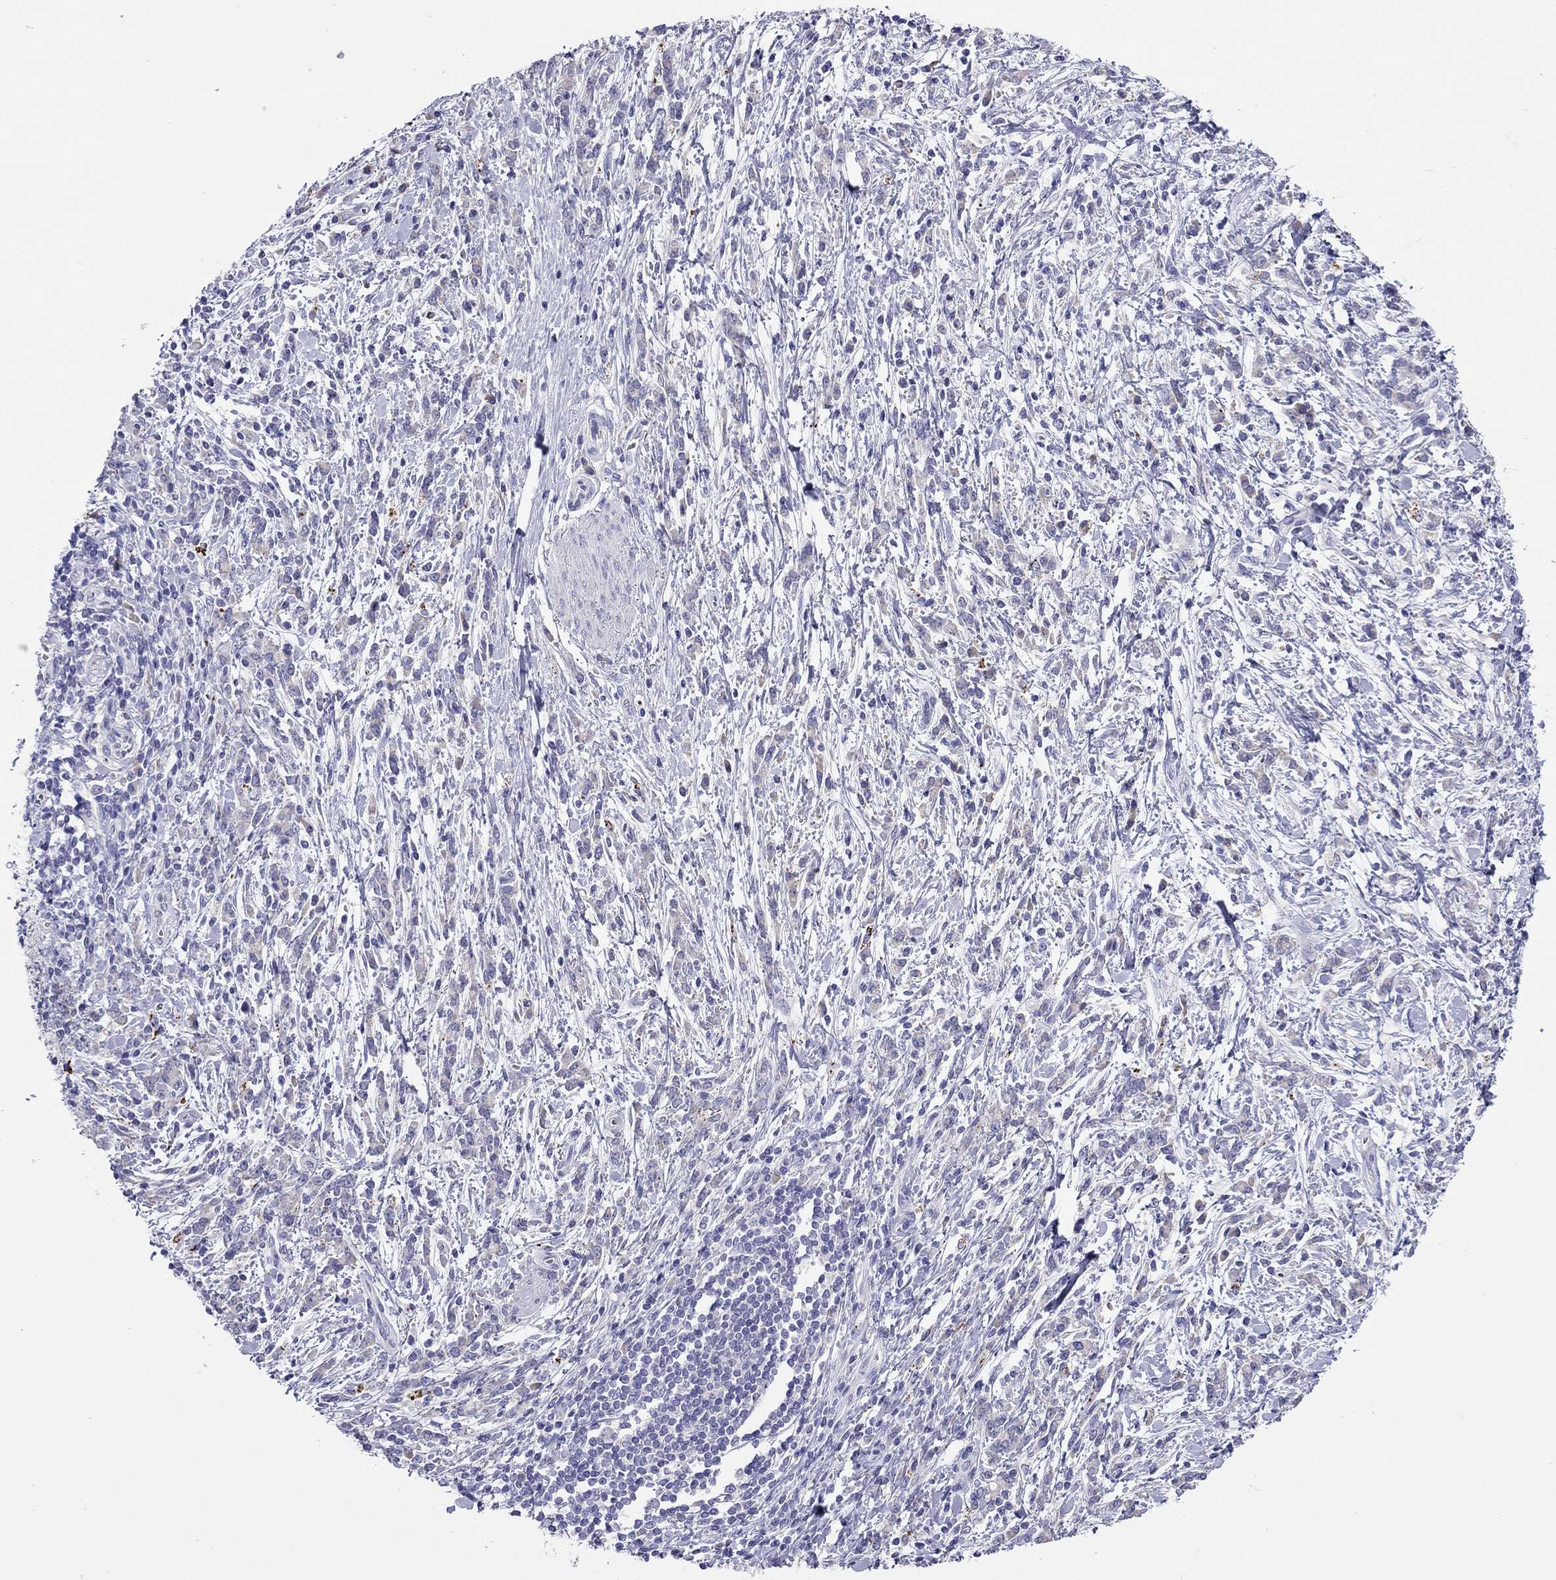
{"staining": {"intensity": "negative", "quantity": "none", "location": "none"}, "tissue": "stomach cancer", "cell_type": "Tumor cells", "image_type": "cancer", "snomed": [{"axis": "morphology", "description": "Adenocarcinoma, NOS"}, {"axis": "topography", "description": "Stomach"}], "caption": "Adenocarcinoma (stomach) stained for a protein using immunohistochemistry (IHC) shows no positivity tumor cells.", "gene": "COL9A1", "patient": {"sex": "female", "age": 57}}